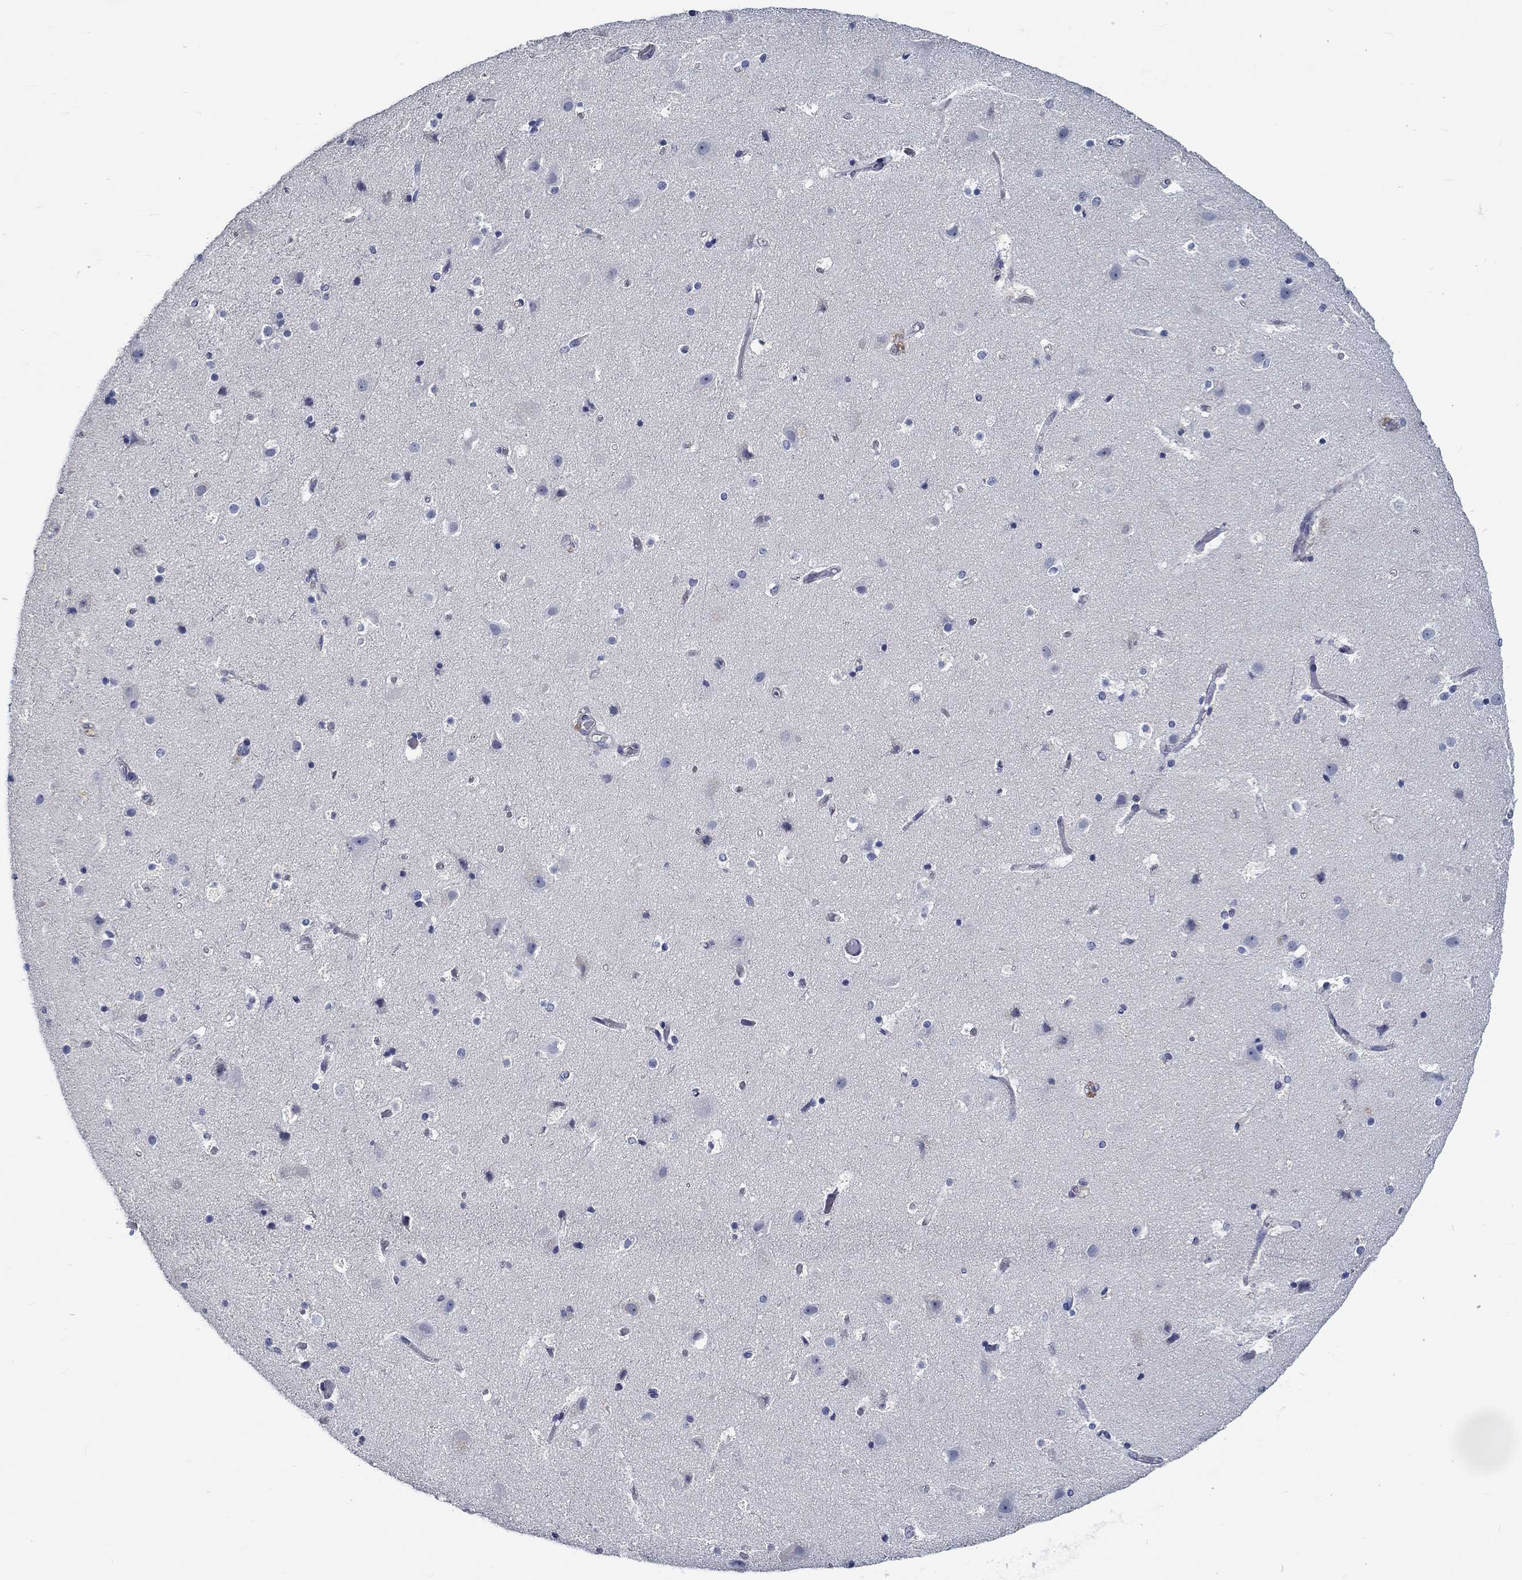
{"staining": {"intensity": "negative", "quantity": "none", "location": "none"}, "tissue": "cerebral cortex", "cell_type": "Endothelial cells", "image_type": "normal", "snomed": [{"axis": "morphology", "description": "Normal tissue, NOS"}, {"axis": "topography", "description": "Cerebral cortex"}], "caption": "High power microscopy micrograph of an IHC histopathology image of unremarkable cerebral cortex, revealing no significant expression in endothelial cells.", "gene": "MYBPC1", "patient": {"sex": "female", "age": 52}}